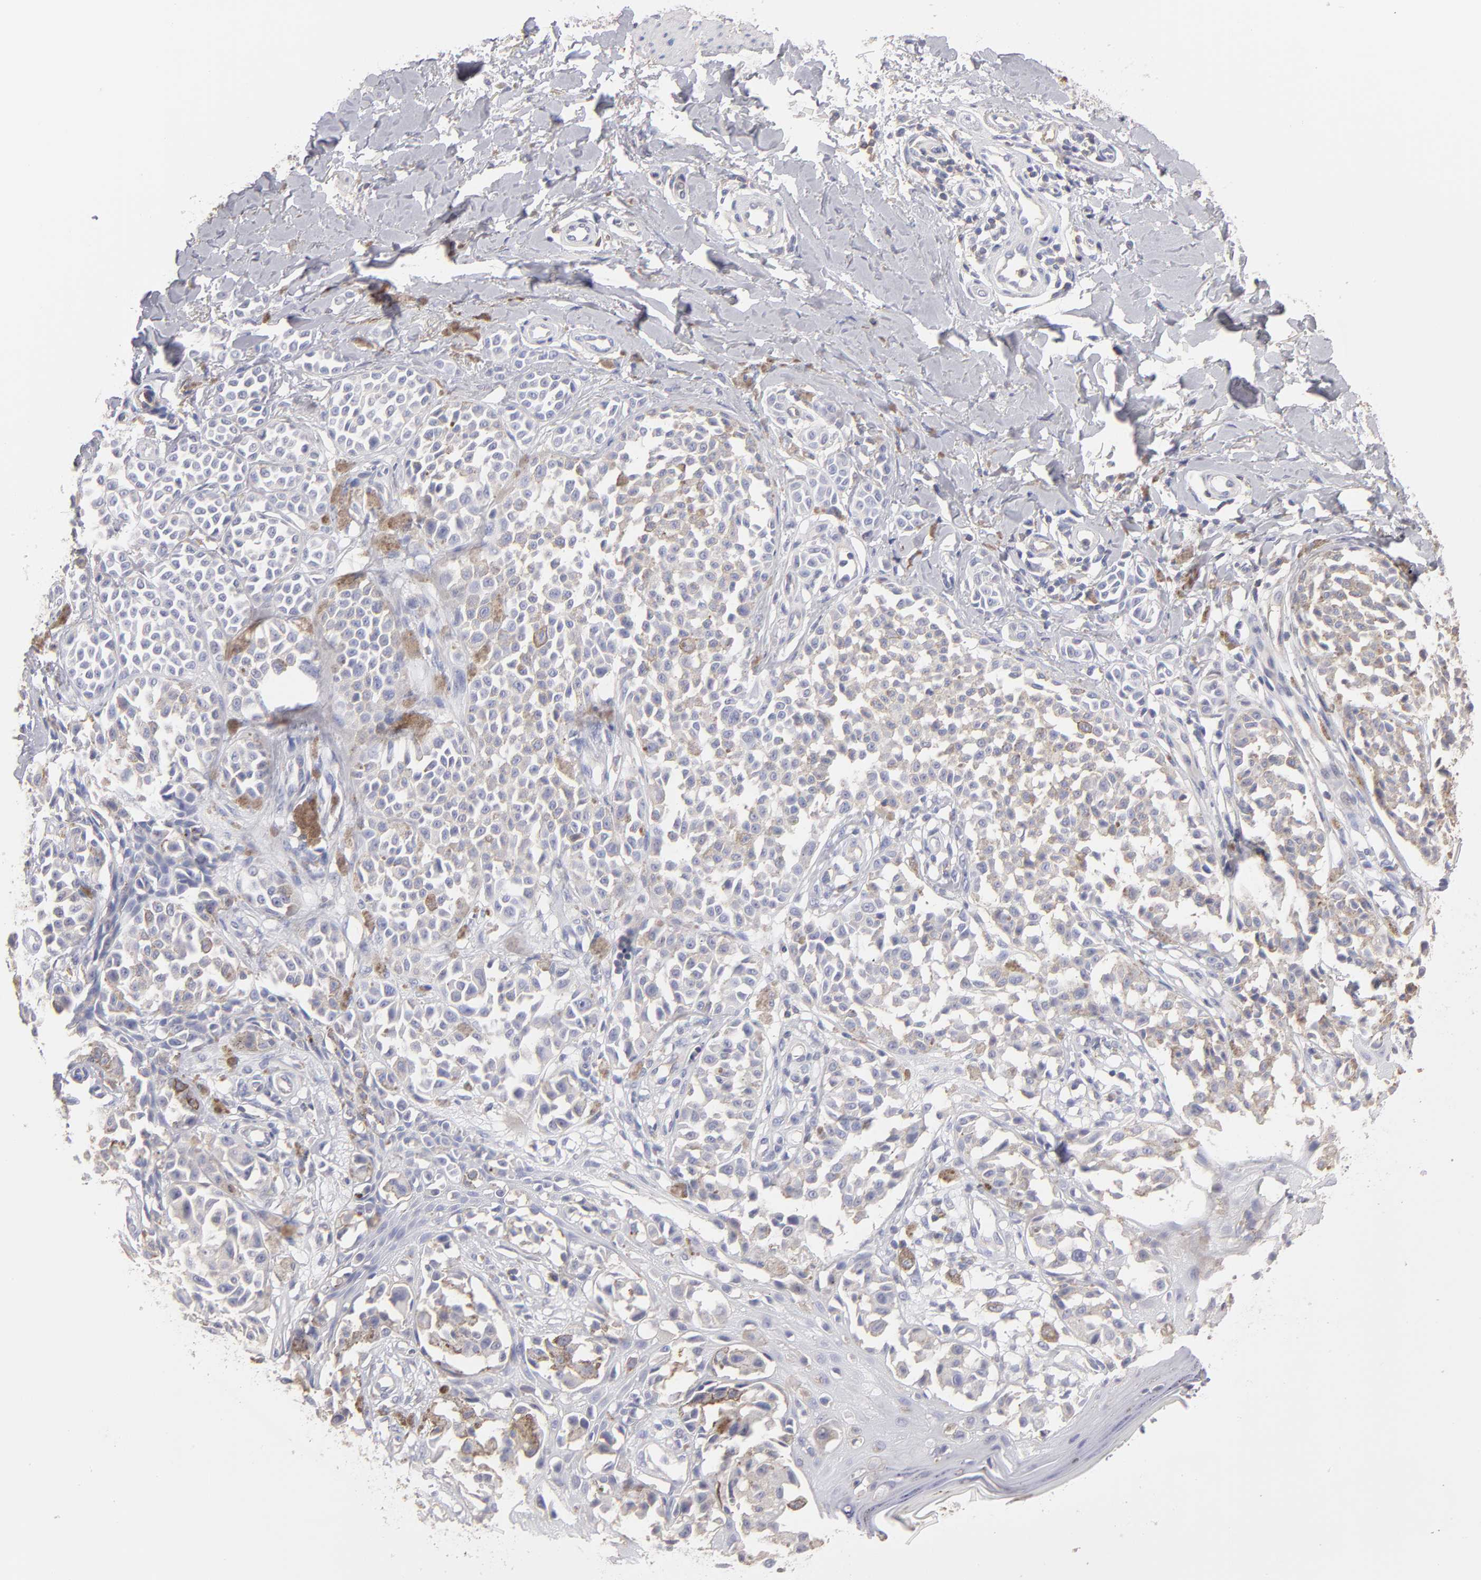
{"staining": {"intensity": "negative", "quantity": "none", "location": "none"}, "tissue": "melanoma", "cell_type": "Tumor cells", "image_type": "cancer", "snomed": [{"axis": "morphology", "description": "Malignant melanoma, NOS"}, {"axis": "topography", "description": "Skin"}], "caption": "Immunohistochemistry of human malignant melanoma shows no positivity in tumor cells.", "gene": "ABCB1", "patient": {"sex": "female", "age": 38}}